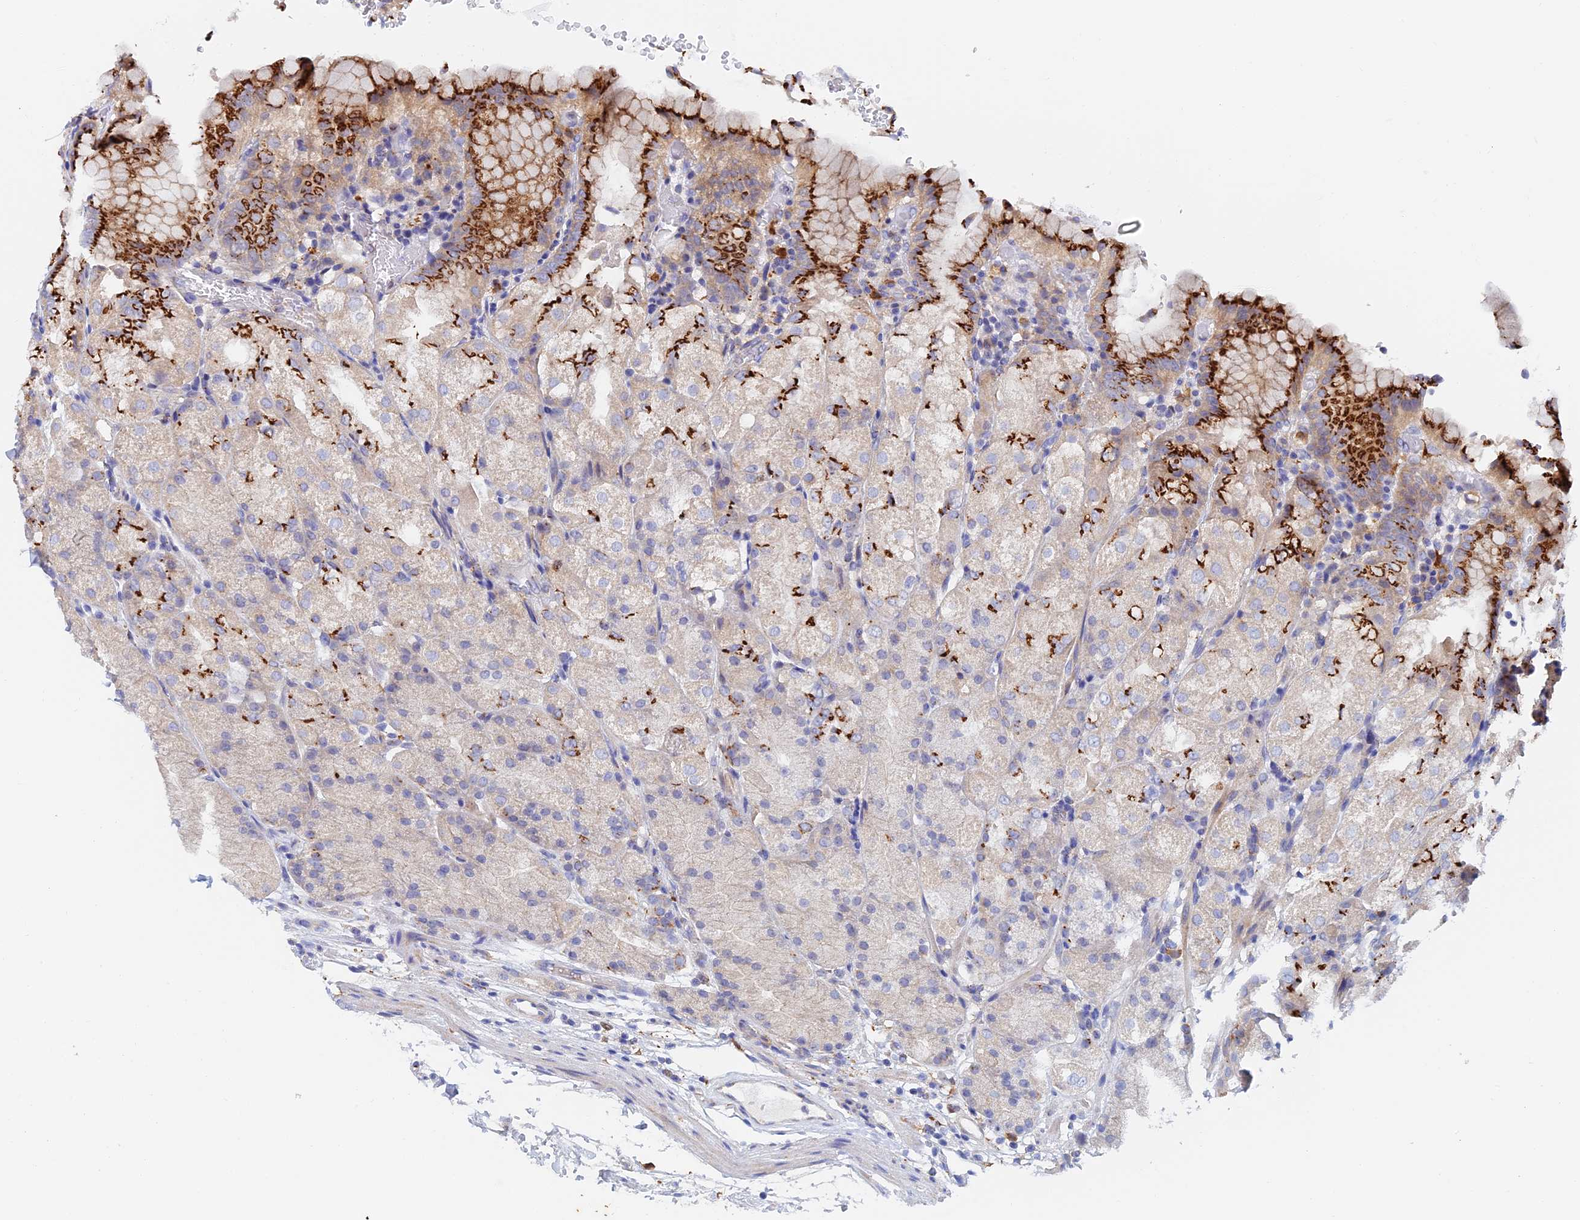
{"staining": {"intensity": "strong", "quantity": "25%-75%", "location": "cytoplasmic/membranous"}, "tissue": "stomach", "cell_type": "Glandular cells", "image_type": "normal", "snomed": [{"axis": "morphology", "description": "Normal tissue, NOS"}, {"axis": "topography", "description": "Stomach, upper"}, {"axis": "topography", "description": "Stomach, lower"}], "caption": "Human stomach stained for a protein (brown) displays strong cytoplasmic/membranous positive expression in about 25%-75% of glandular cells.", "gene": "SLC24A3", "patient": {"sex": "male", "age": 62}}